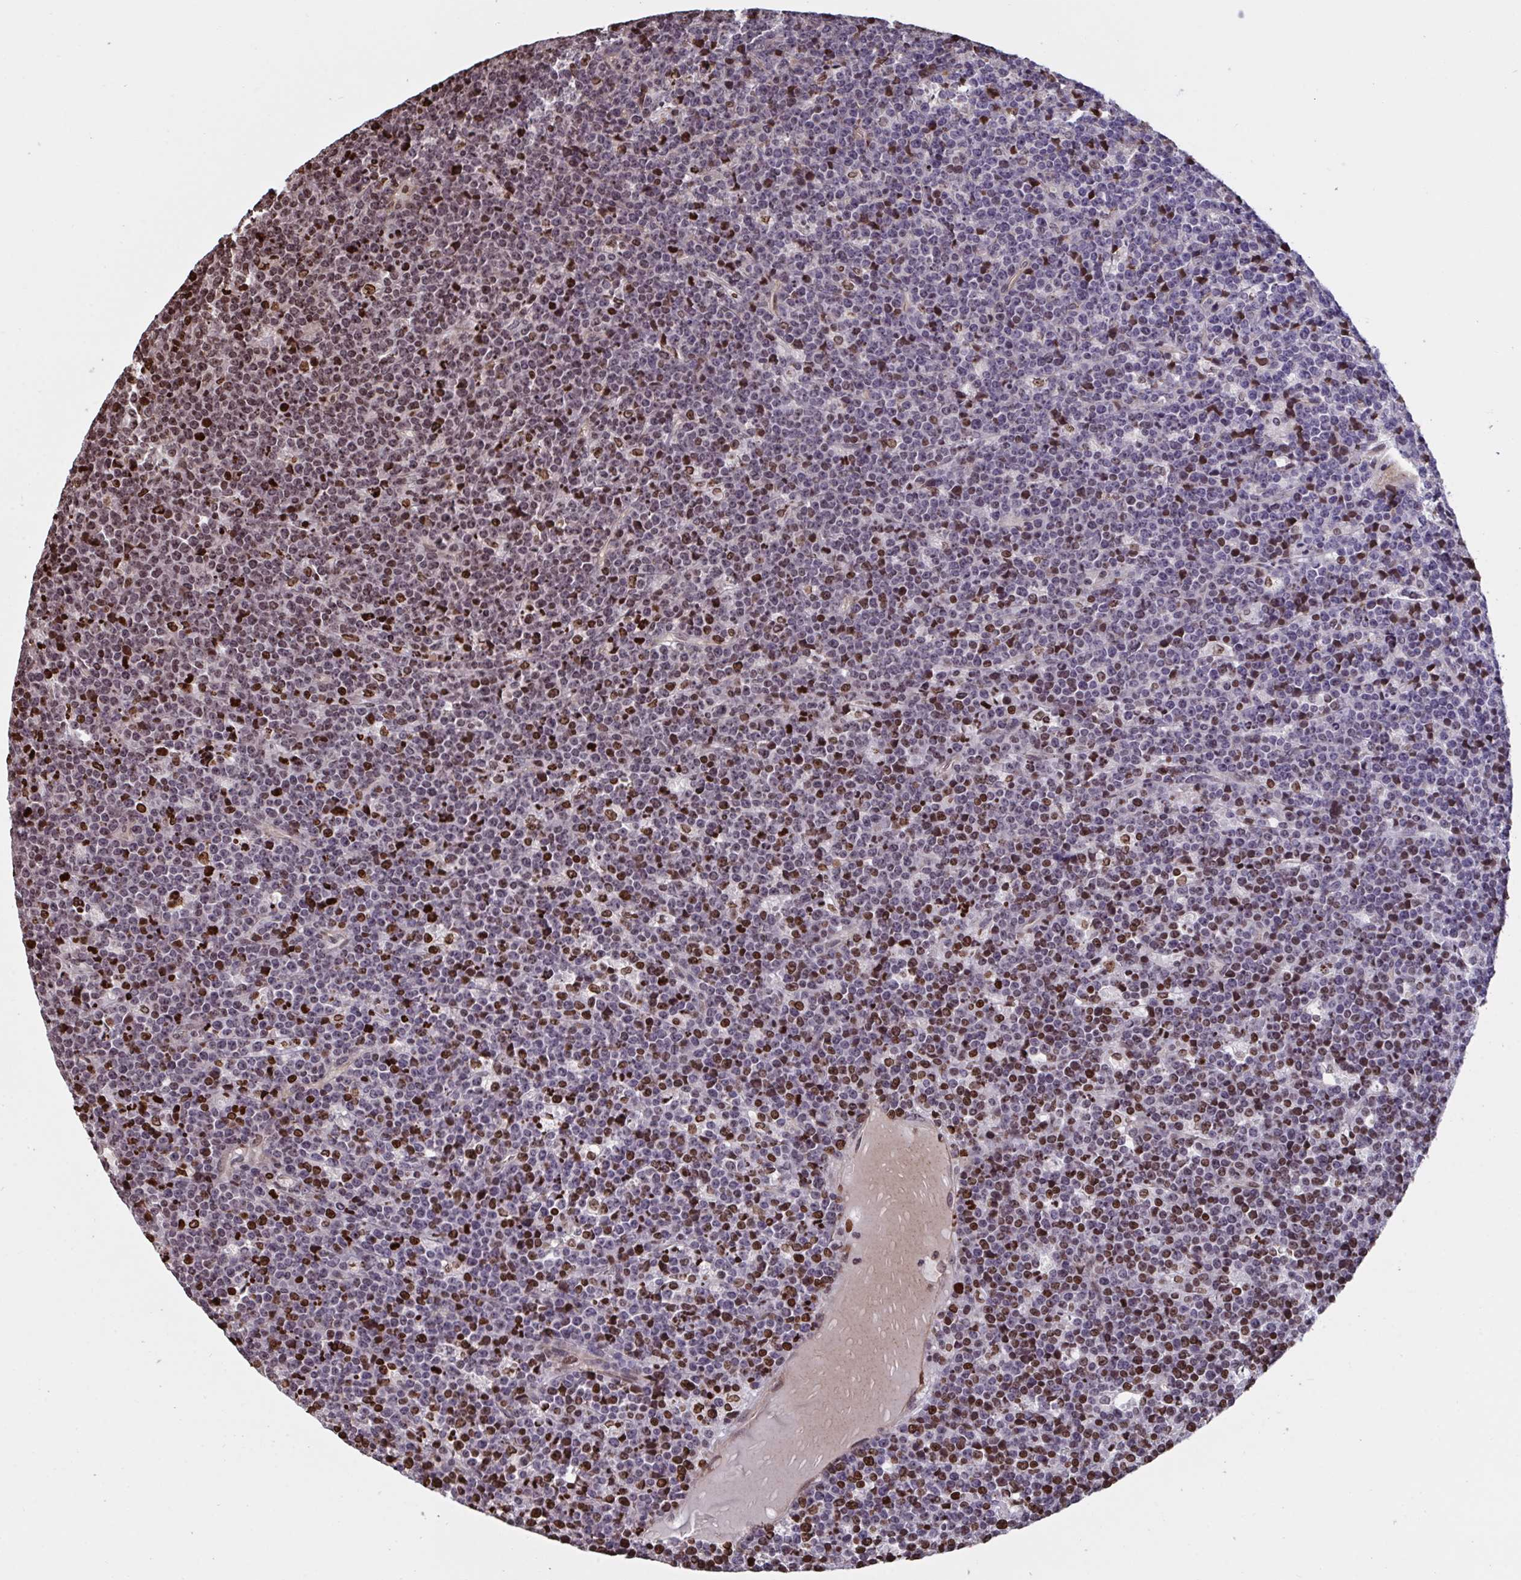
{"staining": {"intensity": "strong", "quantity": "25%-75%", "location": "nuclear"}, "tissue": "lymphoma", "cell_type": "Tumor cells", "image_type": "cancer", "snomed": [{"axis": "morphology", "description": "Malignant lymphoma, non-Hodgkin's type, High grade"}, {"axis": "topography", "description": "Ovary"}], "caption": "High-magnification brightfield microscopy of malignant lymphoma, non-Hodgkin's type (high-grade) stained with DAB (brown) and counterstained with hematoxylin (blue). tumor cells exhibit strong nuclear positivity is identified in about25%-75% of cells.", "gene": "PELI2", "patient": {"sex": "female", "age": 56}}